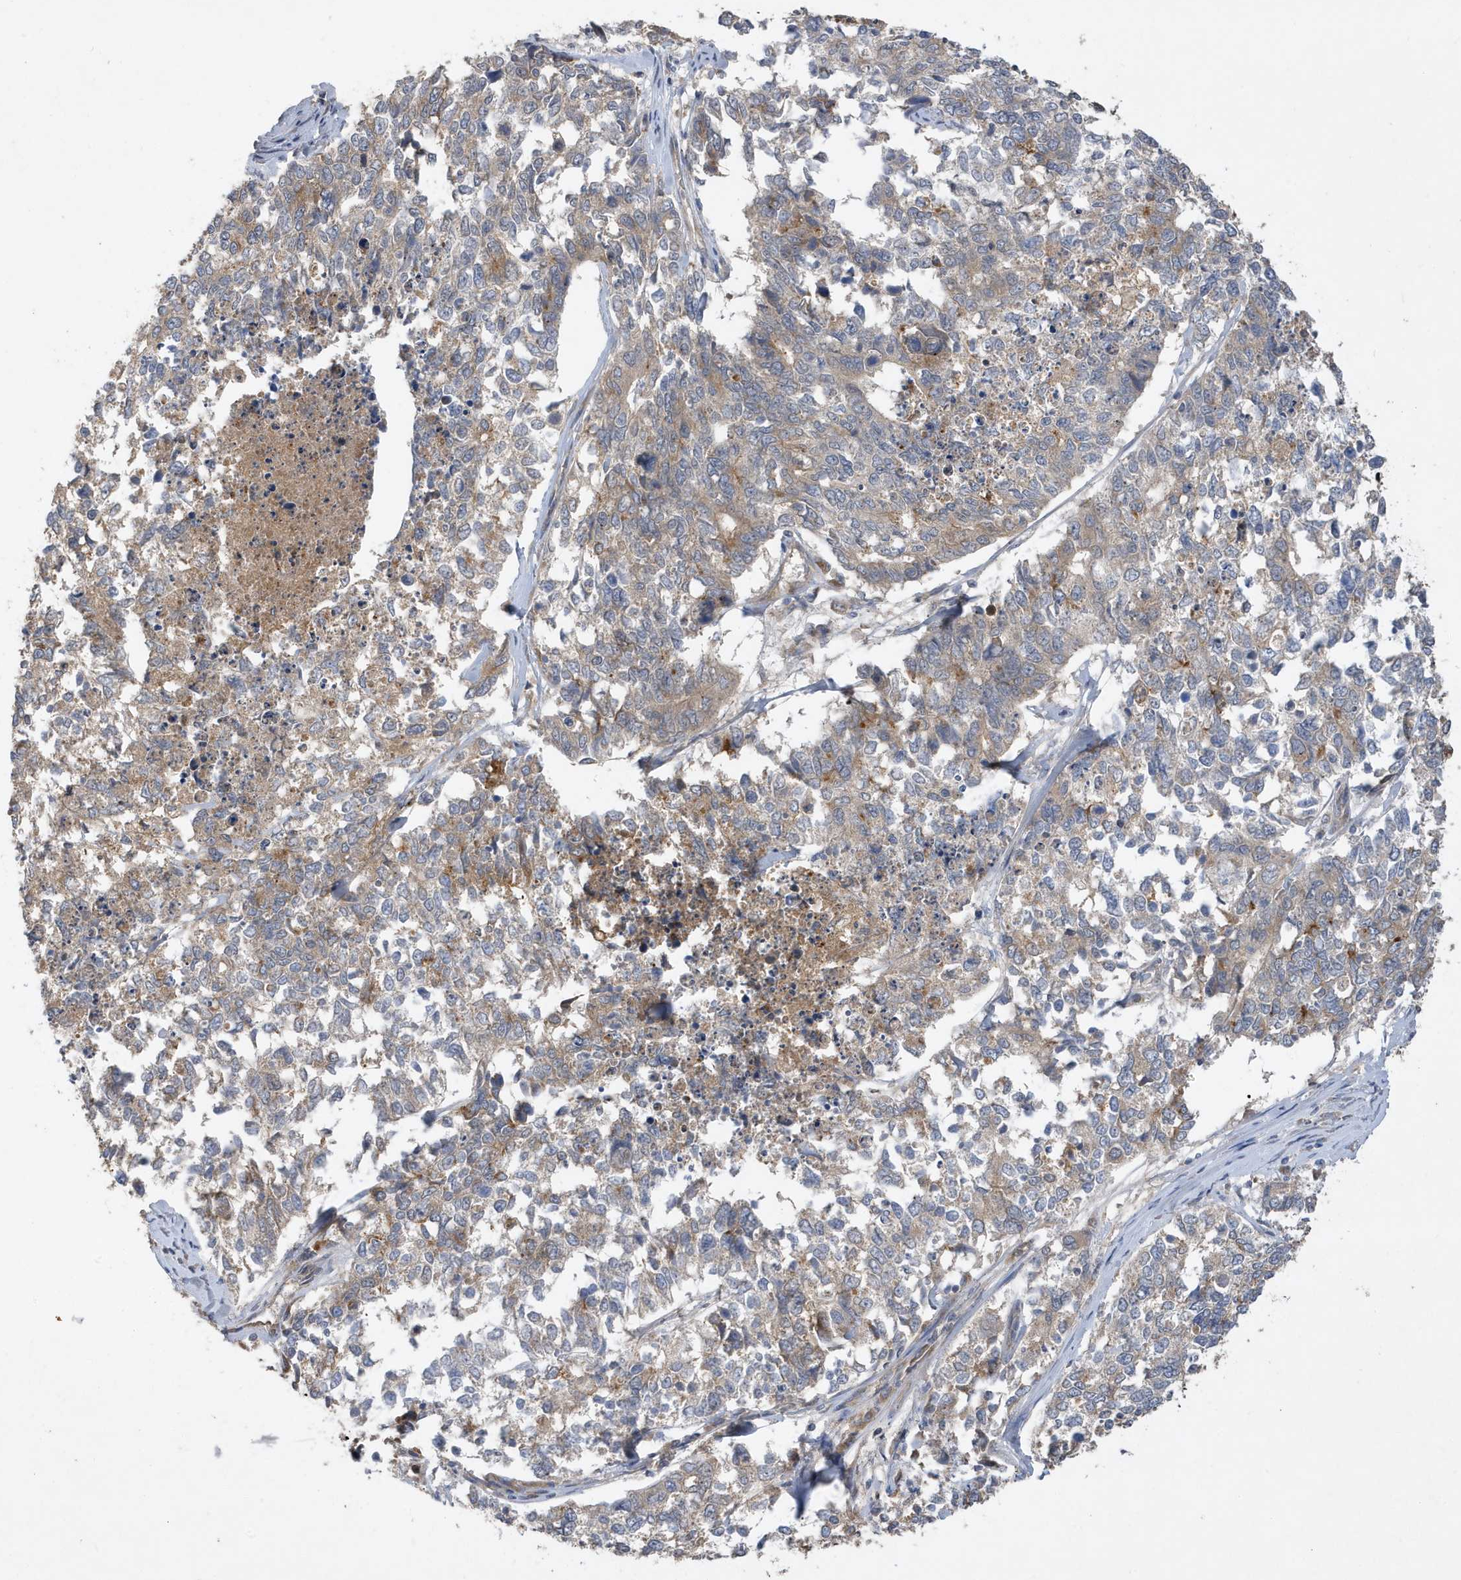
{"staining": {"intensity": "weak", "quantity": "<25%", "location": "cytoplasmic/membranous"}, "tissue": "cervical cancer", "cell_type": "Tumor cells", "image_type": "cancer", "snomed": [{"axis": "morphology", "description": "Squamous cell carcinoma, NOS"}, {"axis": "topography", "description": "Cervix"}], "caption": "Tumor cells are negative for protein expression in human cervical cancer.", "gene": "LAPTM4A", "patient": {"sex": "female", "age": 63}}